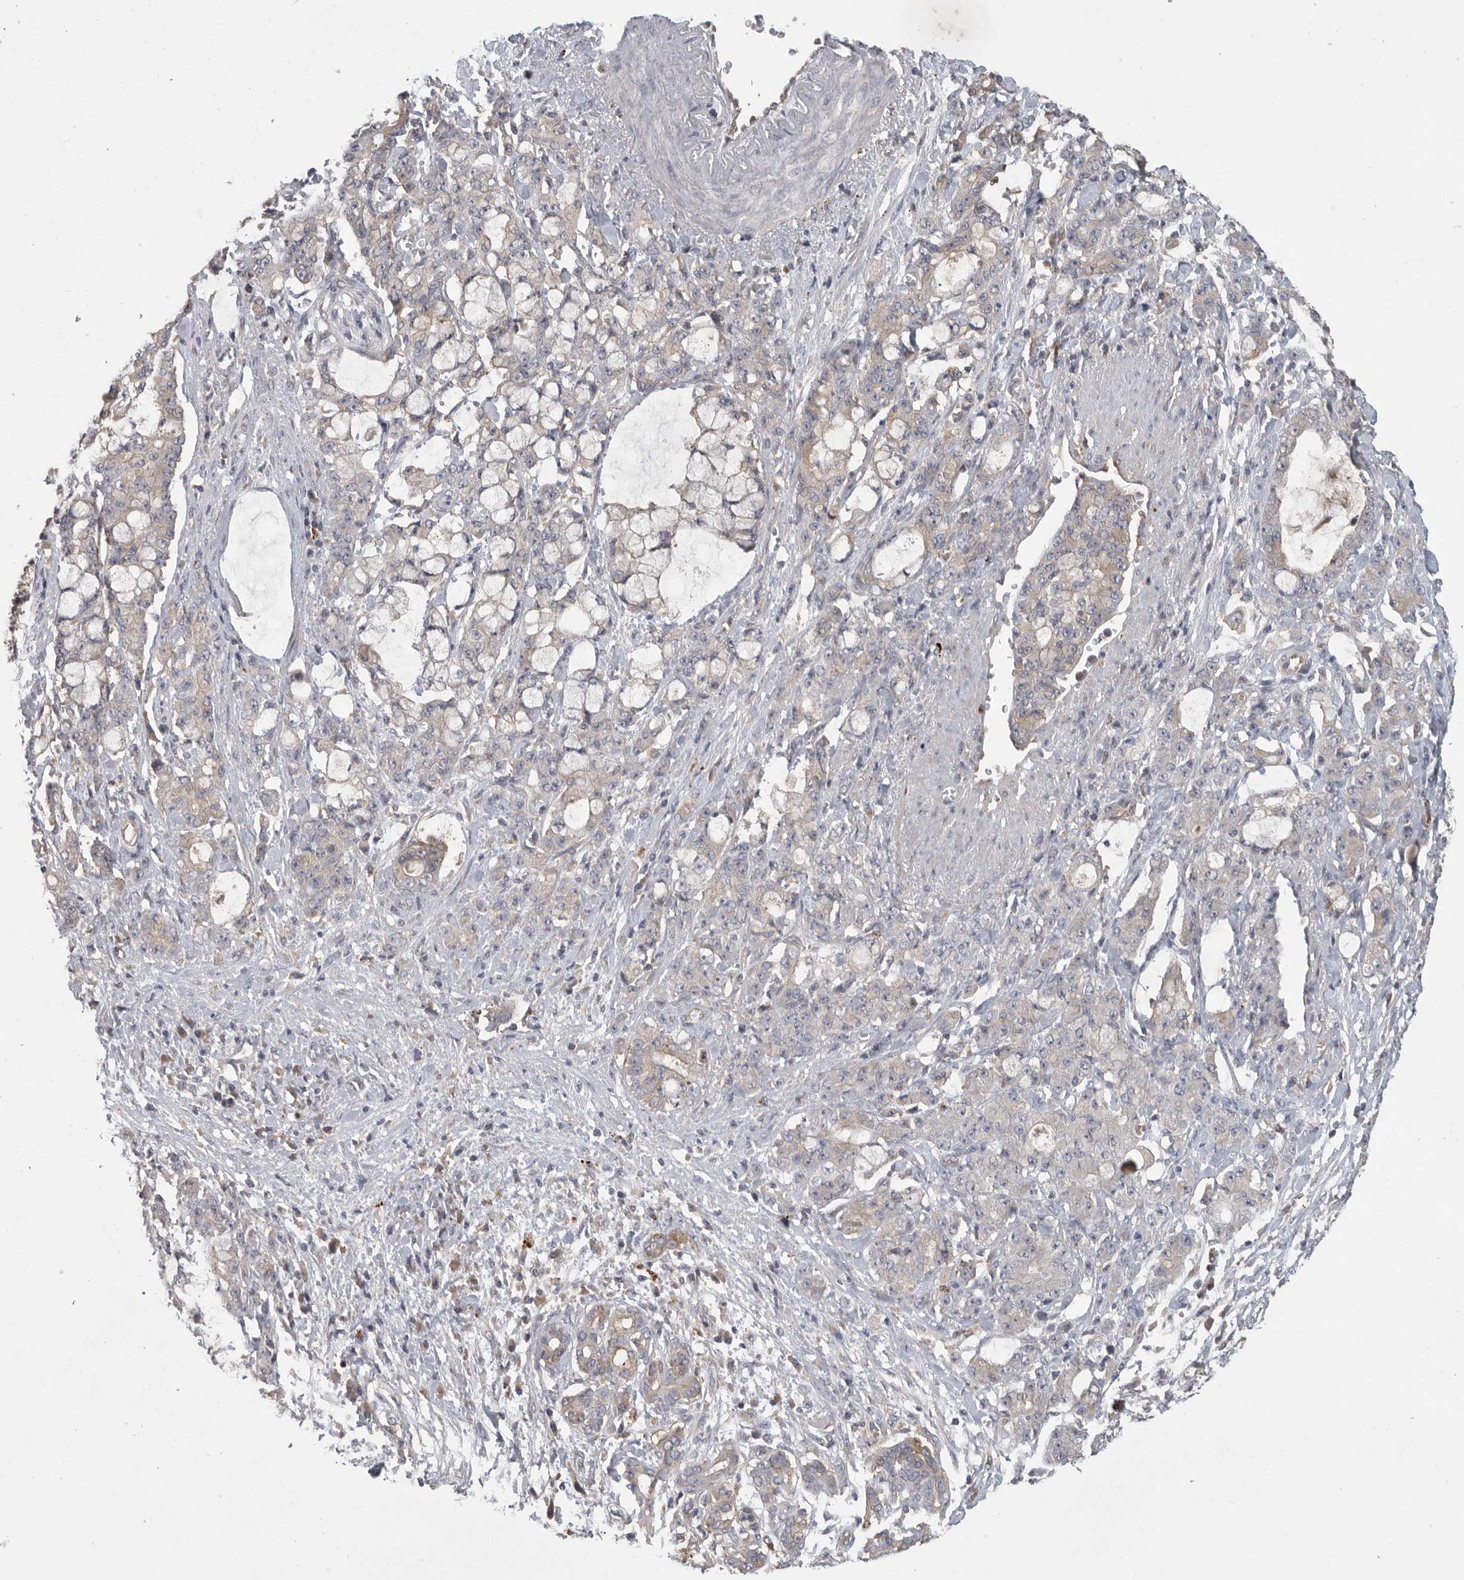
{"staining": {"intensity": "weak", "quantity": "<25%", "location": "cytoplasmic/membranous"}, "tissue": "pancreatic cancer", "cell_type": "Tumor cells", "image_type": "cancer", "snomed": [{"axis": "morphology", "description": "Adenocarcinoma, NOS"}, {"axis": "topography", "description": "Pancreas"}], "caption": "Immunohistochemistry (IHC) micrograph of human pancreatic cancer stained for a protein (brown), which demonstrates no expression in tumor cells. The staining was performed using DAB (3,3'-diaminobenzidine) to visualize the protein expression in brown, while the nuclei were stained in blue with hematoxylin (Magnification: 20x).", "gene": "C1orf109", "patient": {"sex": "female", "age": 73}}